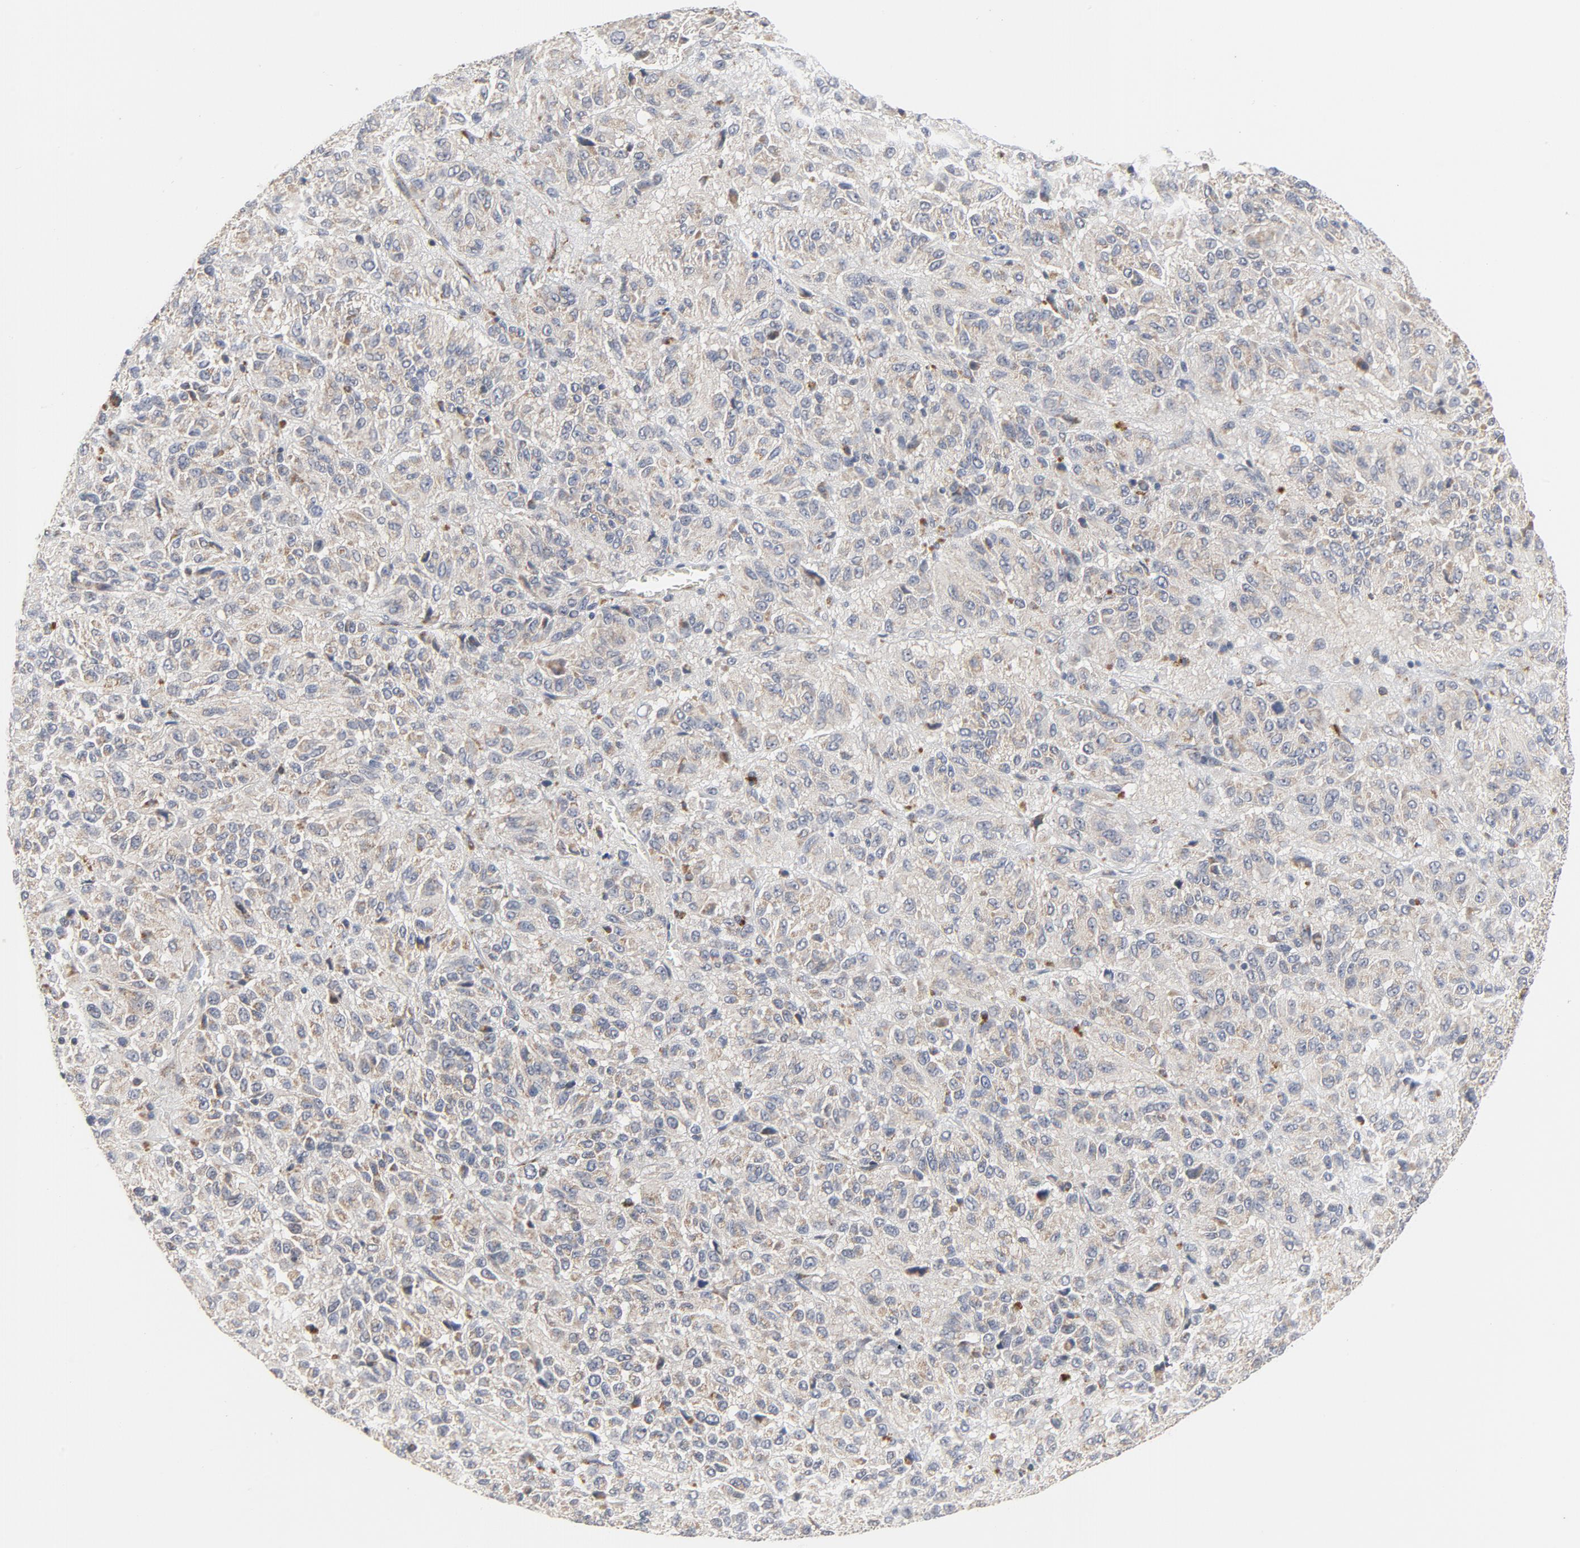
{"staining": {"intensity": "moderate", "quantity": ">75%", "location": "cytoplasmic/membranous"}, "tissue": "melanoma", "cell_type": "Tumor cells", "image_type": "cancer", "snomed": [{"axis": "morphology", "description": "Malignant melanoma, Metastatic site"}, {"axis": "topography", "description": "Lung"}], "caption": "Immunohistochemistry (IHC) staining of melanoma, which shows medium levels of moderate cytoplasmic/membranous positivity in approximately >75% of tumor cells indicating moderate cytoplasmic/membranous protein expression. The staining was performed using DAB (brown) for protein detection and nuclei were counterstained in hematoxylin (blue).", "gene": "C14orf119", "patient": {"sex": "male", "age": 64}}